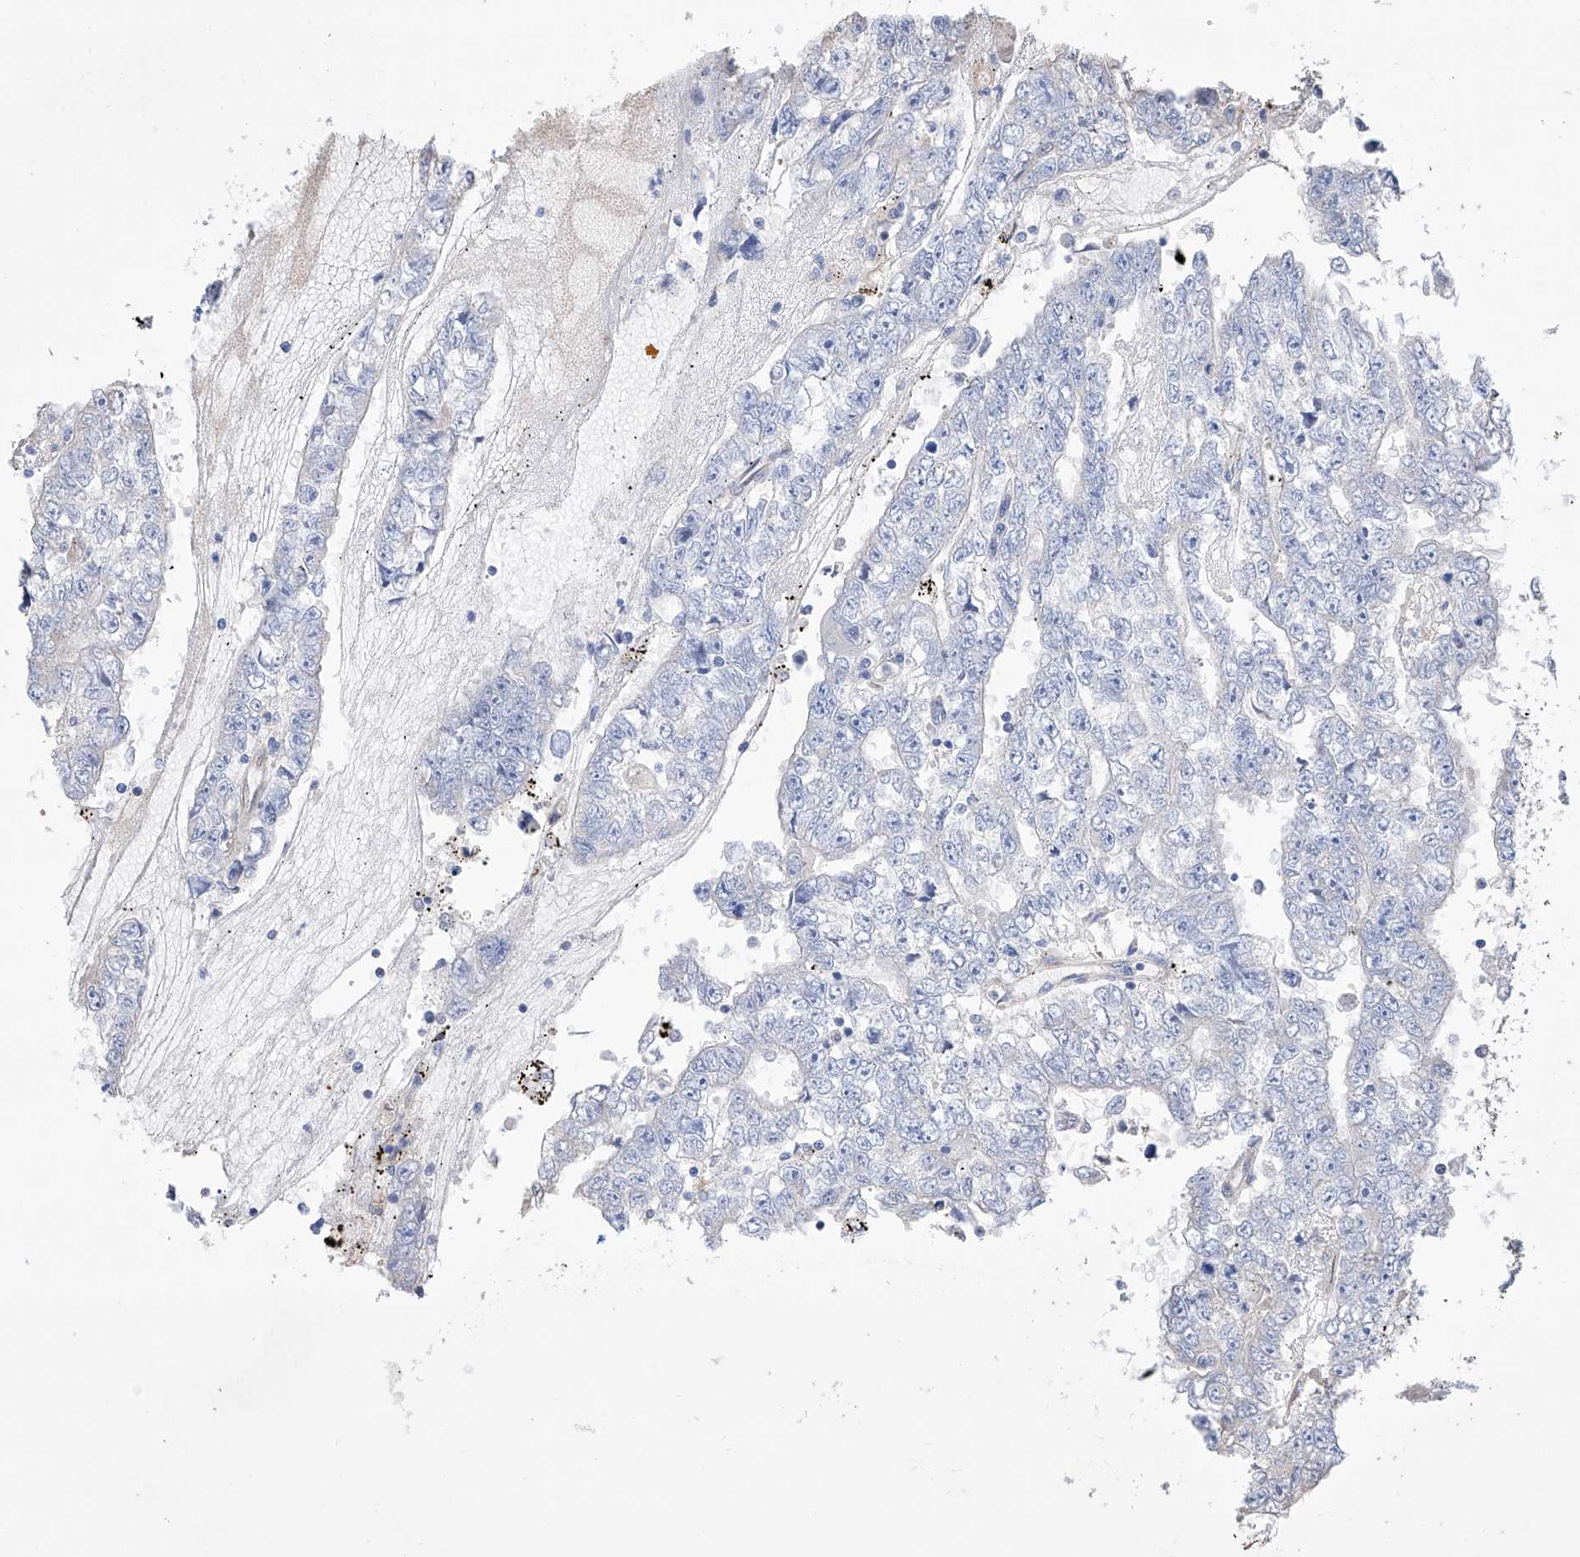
{"staining": {"intensity": "negative", "quantity": "none", "location": "none"}, "tissue": "testis cancer", "cell_type": "Tumor cells", "image_type": "cancer", "snomed": [{"axis": "morphology", "description": "Carcinoma, Embryonal, NOS"}, {"axis": "topography", "description": "Testis"}], "caption": "Immunohistochemical staining of human embryonal carcinoma (testis) displays no significant positivity in tumor cells. The staining was performed using DAB to visualize the protein expression in brown, while the nuclei were stained in blue with hematoxylin (Magnification: 20x).", "gene": "AFG1L", "patient": {"sex": "male", "age": 25}}